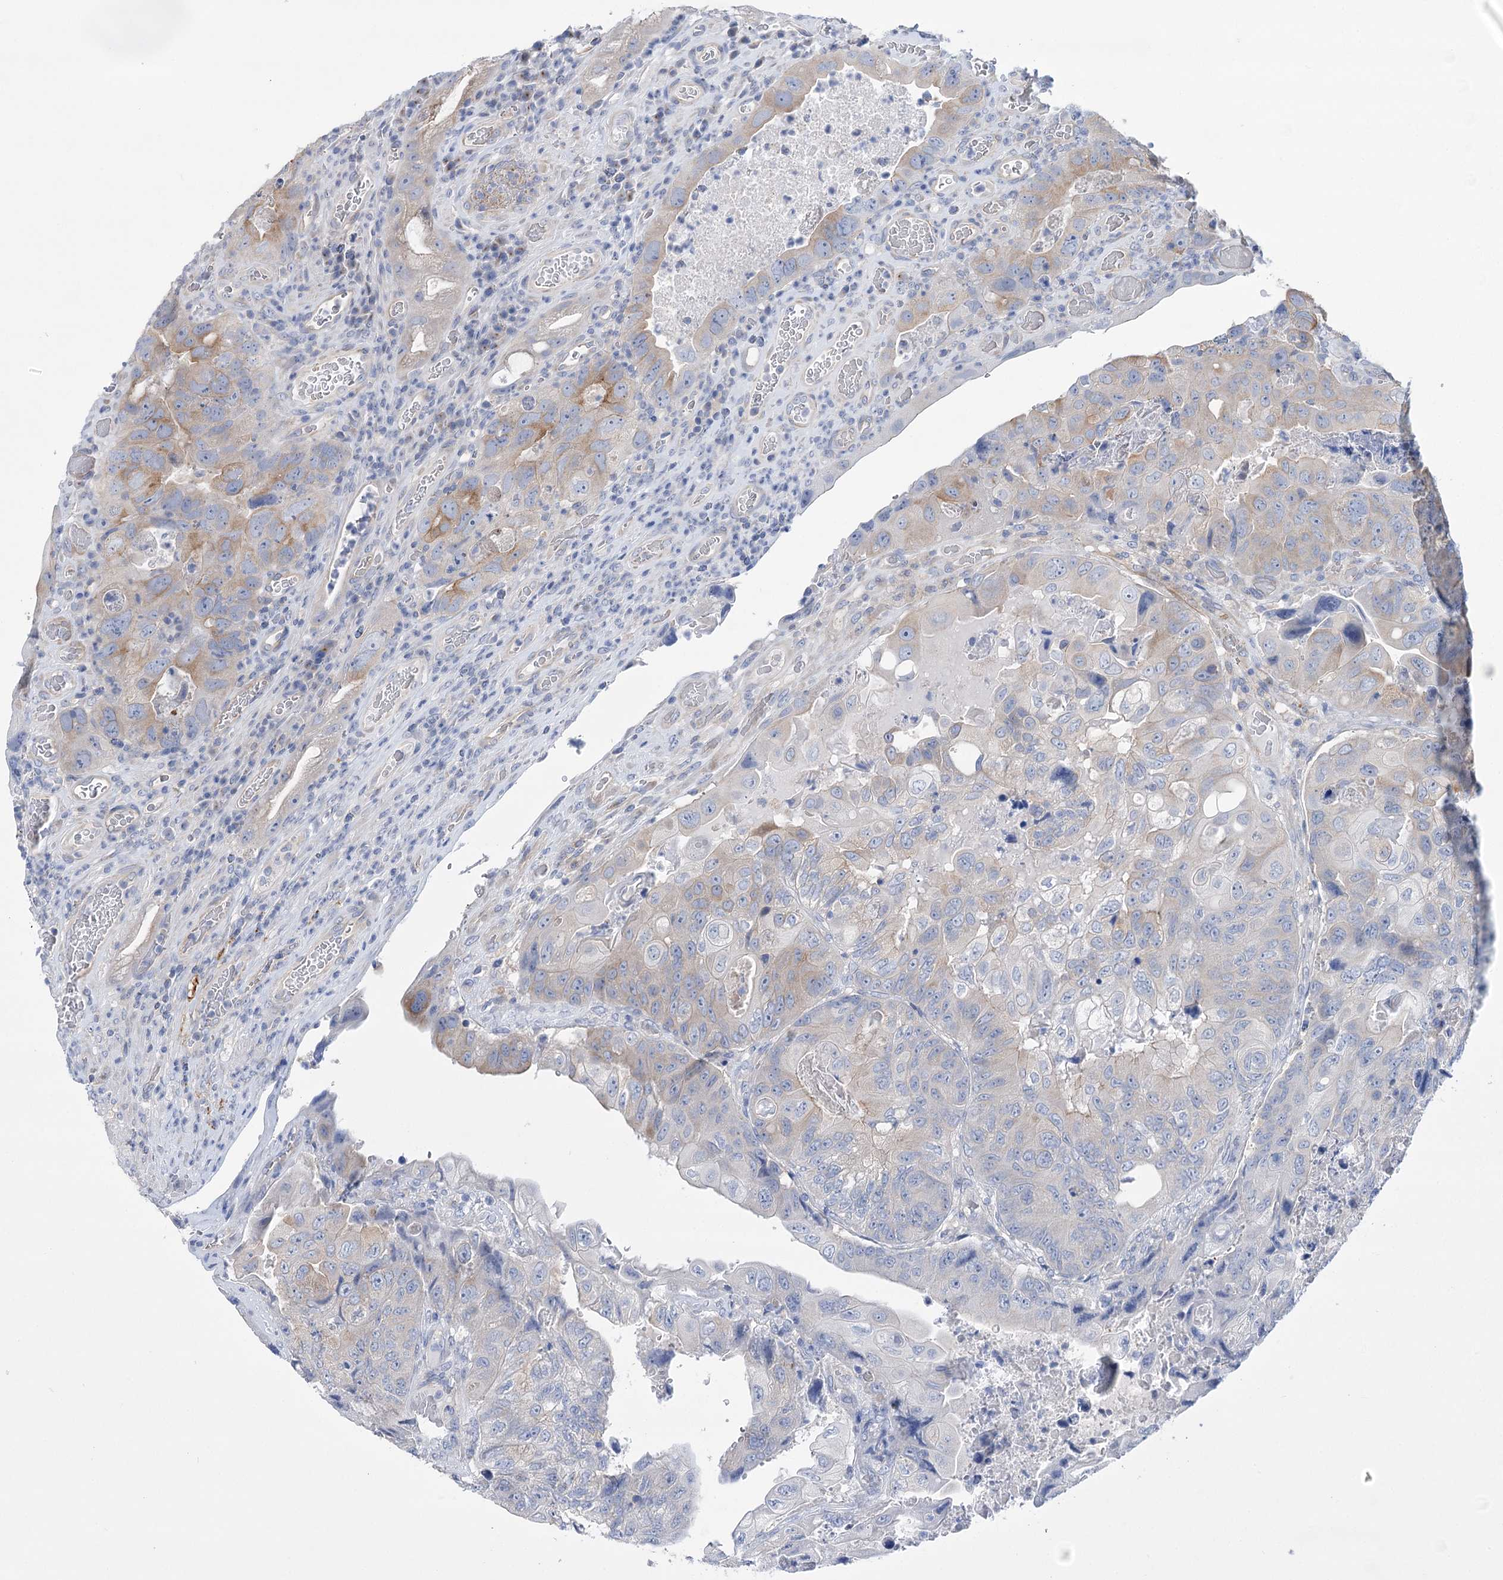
{"staining": {"intensity": "moderate", "quantity": "<25%", "location": "cytoplasmic/membranous"}, "tissue": "colorectal cancer", "cell_type": "Tumor cells", "image_type": "cancer", "snomed": [{"axis": "morphology", "description": "Adenocarcinoma, NOS"}, {"axis": "topography", "description": "Rectum"}], "caption": "A histopathology image of adenocarcinoma (colorectal) stained for a protein displays moderate cytoplasmic/membranous brown staining in tumor cells. (Stains: DAB (3,3'-diaminobenzidine) in brown, nuclei in blue, Microscopy: brightfield microscopy at high magnification).", "gene": "LRRC34", "patient": {"sex": "male", "age": 63}}